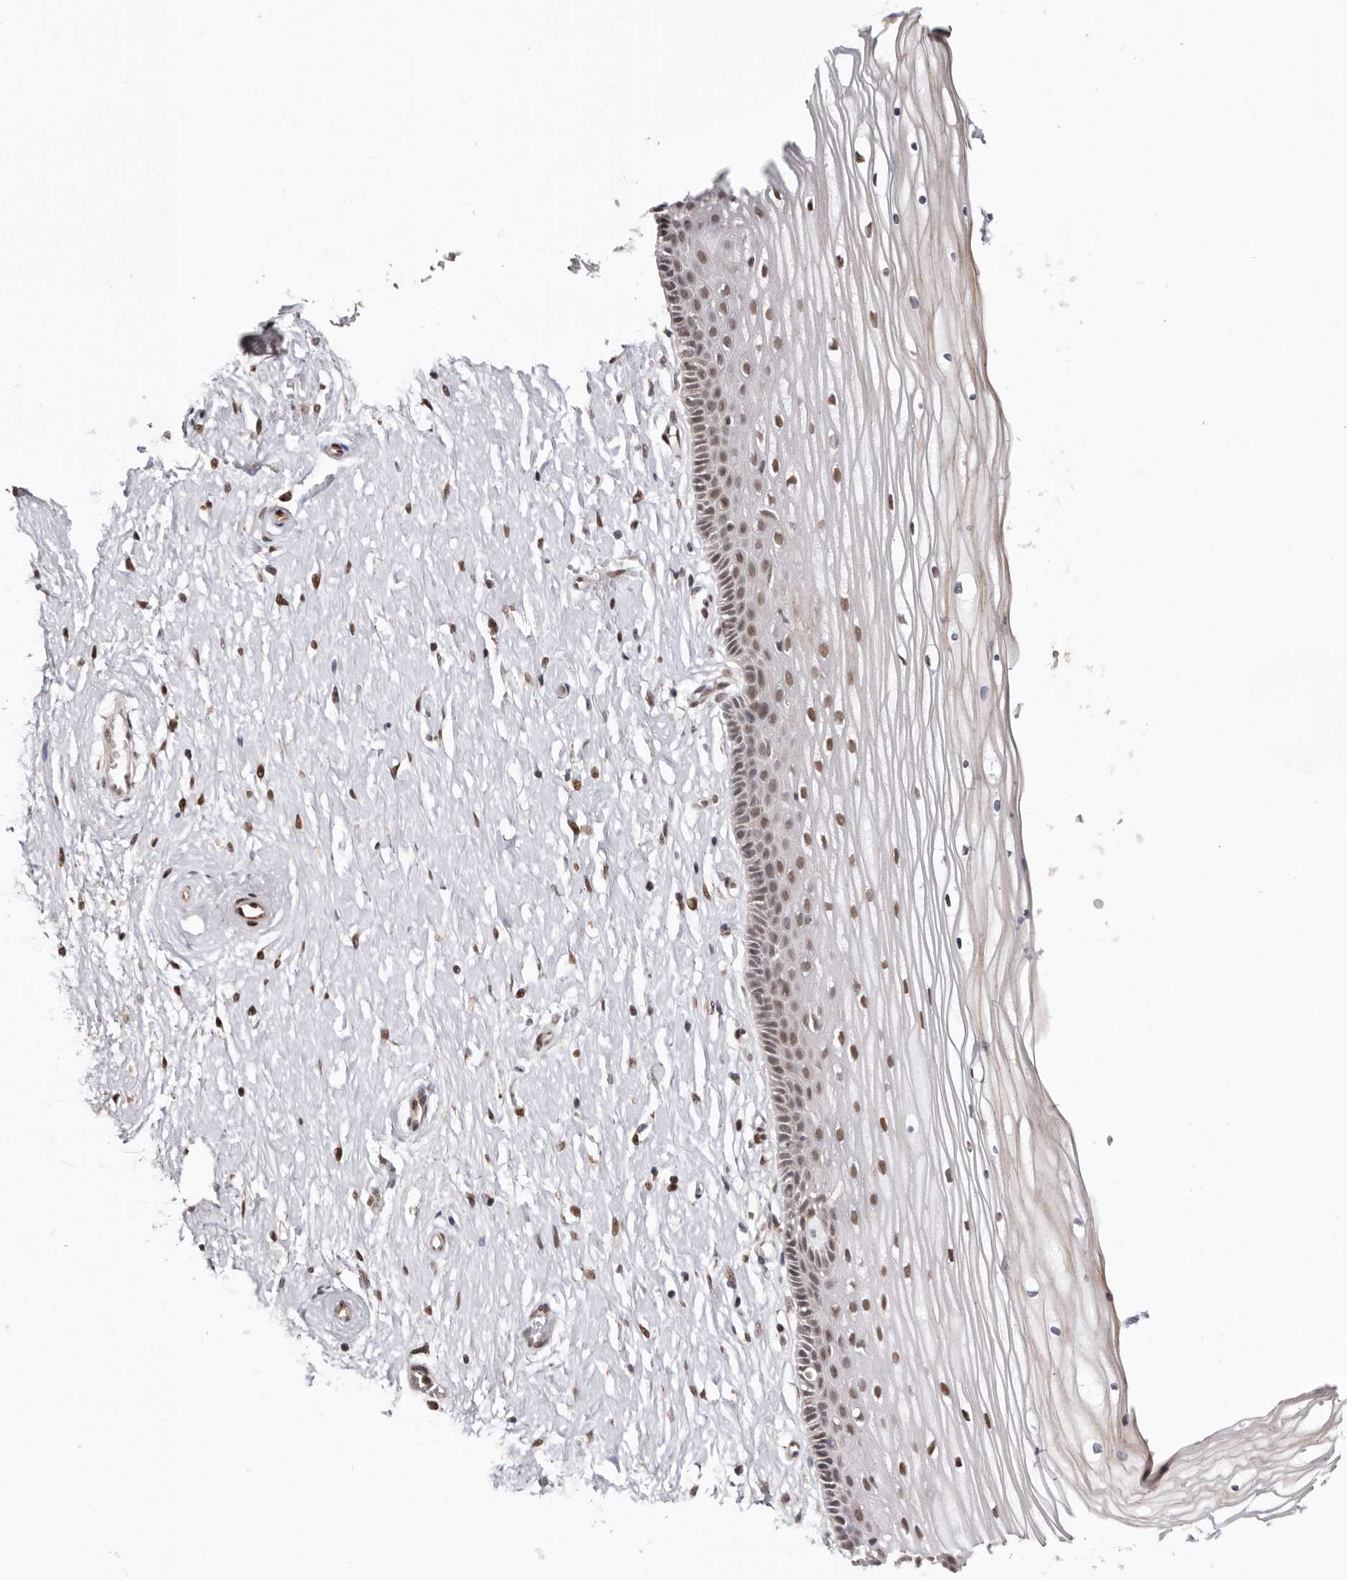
{"staining": {"intensity": "moderate", "quantity": "25%-75%", "location": "nuclear"}, "tissue": "vagina", "cell_type": "Squamous epithelial cells", "image_type": "normal", "snomed": [{"axis": "morphology", "description": "Normal tissue, NOS"}, {"axis": "topography", "description": "Vagina"}, {"axis": "topography", "description": "Cervix"}], "caption": "Vagina stained with DAB IHC demonstrates medium levels of moderate nuclear staining in about 25%-75% of squamous epithelial cells.", "gene": "SMAD7", "patient": {"sex": "female", "age": 40}}